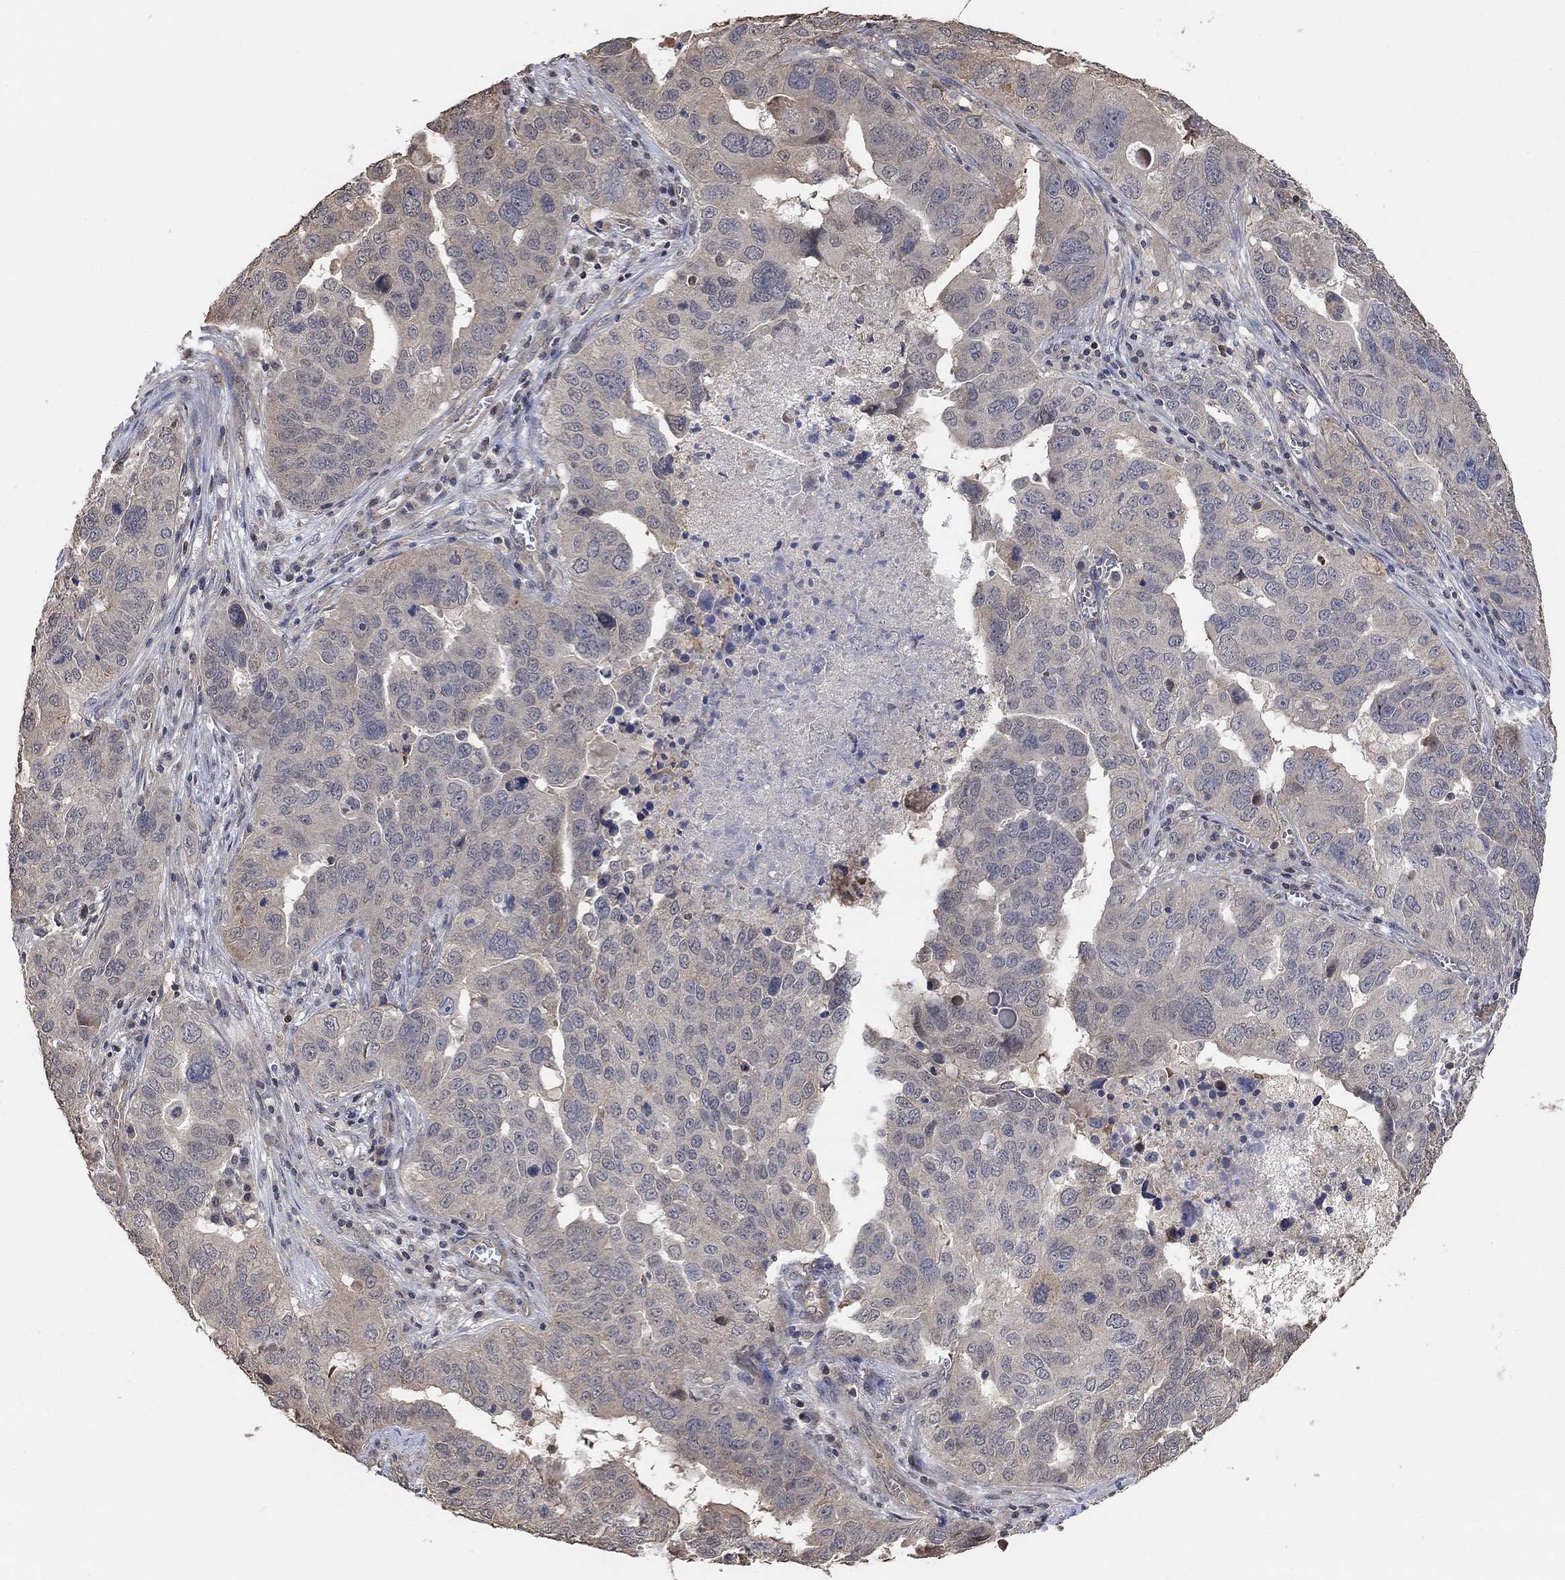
{"staining": {"intensity": "weak", "quantity": "<25%", "location": "cytoplasmic/membranous"}, "tissue": "ovarian cancer", "cell_type": "Tumor cells", "image_type": "cancer", "snomed": [{"axis": "morphology", "description": "Carcinoma, endometroid"}, {"axis": "topography", "description": "Soft tissue"}, {"axis": "topography", "description": "Ovary"}], "caption": "Ovarian endometroid carcinoma was stained to show a protein in brown. There is no significant expression in tumor cells. (Brightfield microscopy of DAB immunohistochemistry (IHC) at high magnification).", "gene": "UNC5B", "patient": {"sex": "female", "age": 52}}